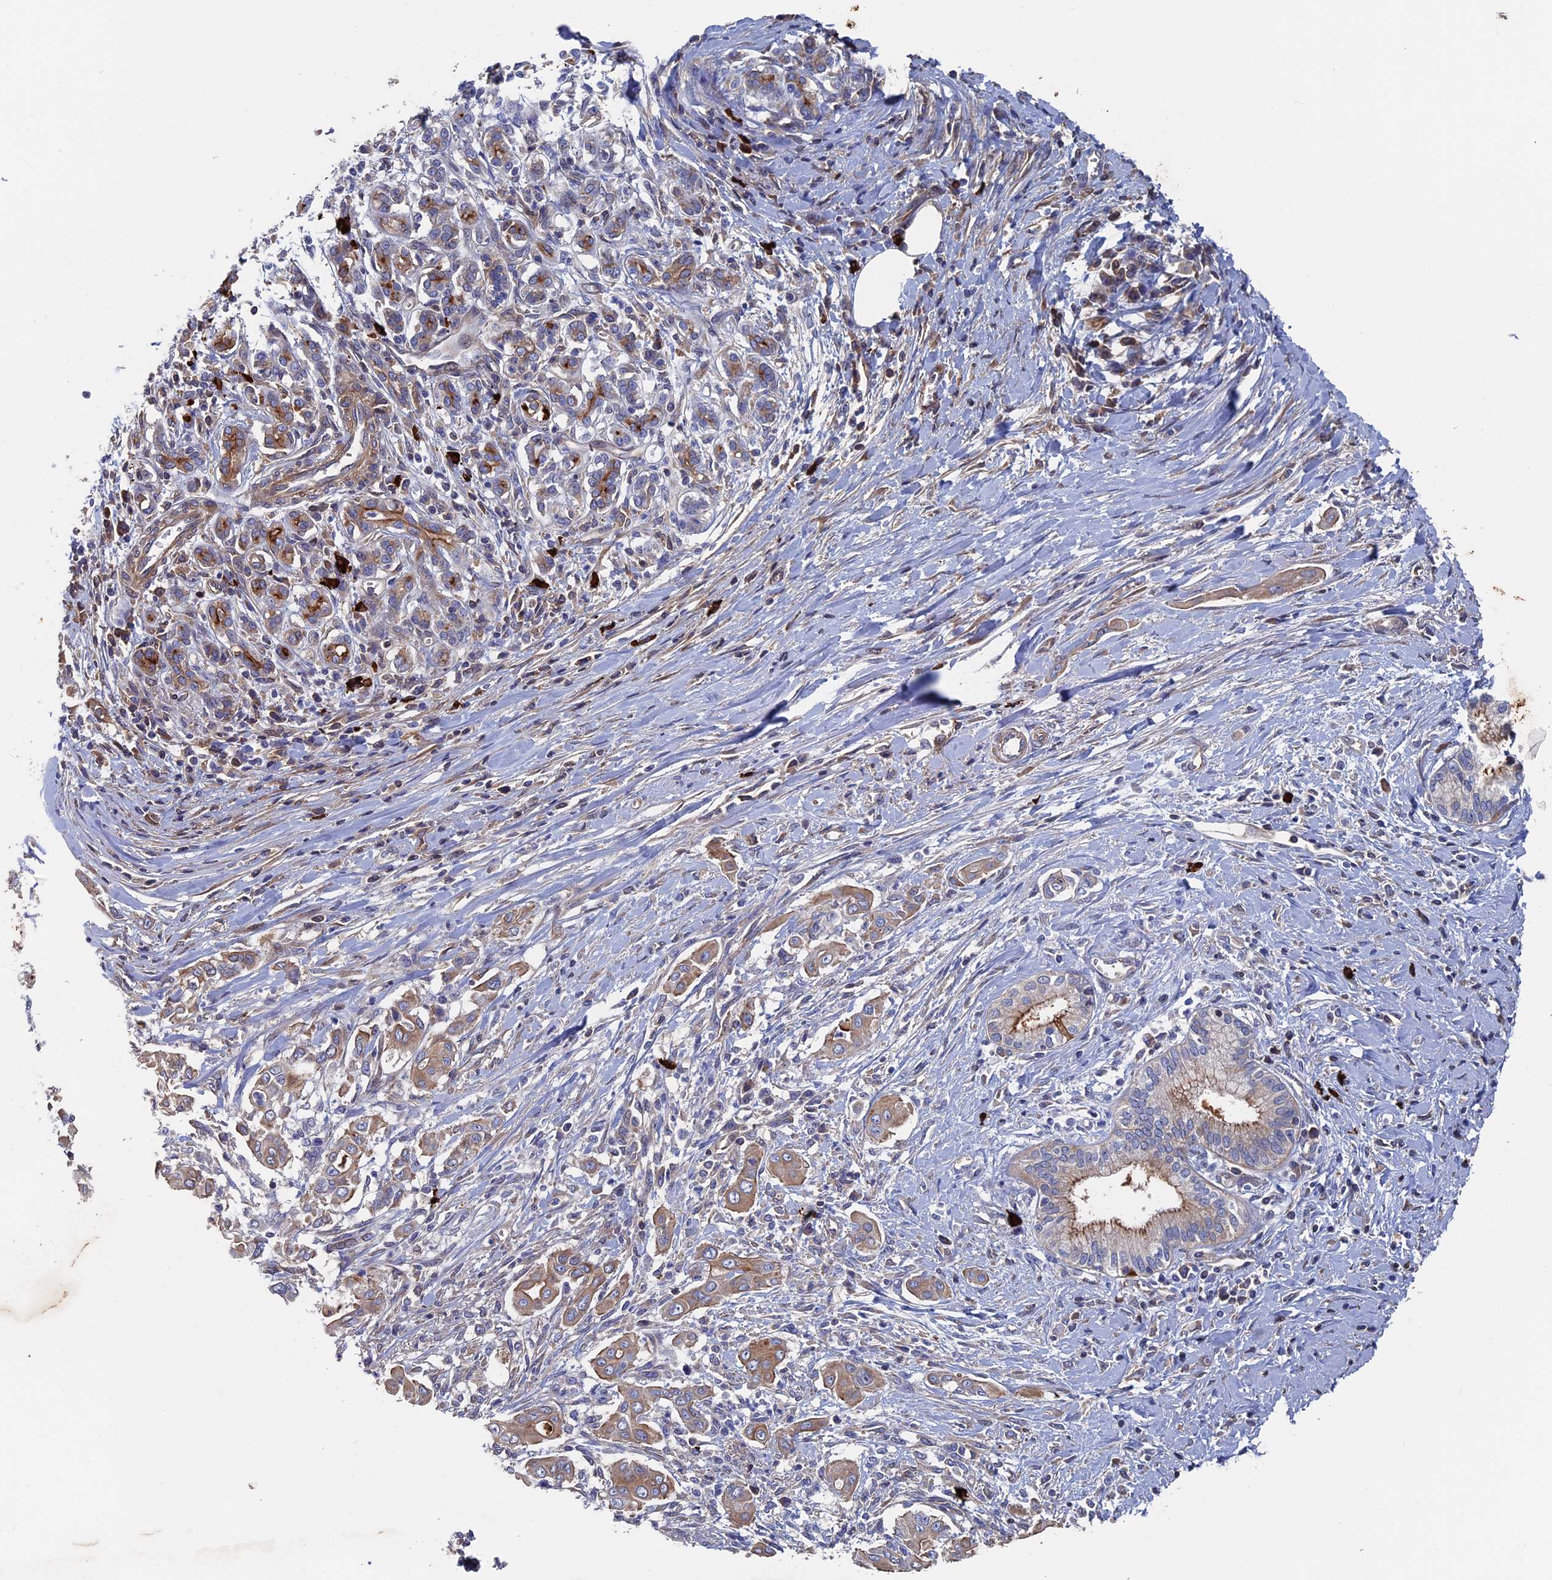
{"staining": {"intensity": "moderate", "quantity": ">75%", "location": "cytoplasmic/membranous"}, "tissue": "pancreatic cancer", "cell_type": "Tumor cells", "image_type": "cancer", "snomed": [{"axis": "morphology", "description": "Adenocarcinoma, NOS"}, {"axis": "topography", "description": "Pancreas"}], "caption": "Immunohistochemistry (IHC) (DAB) staining of human pancreatic adenocarcinoma shows moderate cytoplasmic/membranous protein staining in about >75% of tumor cells.", "gene": "RPUSD1", "patient": {"sex": "male", "age": 58}}